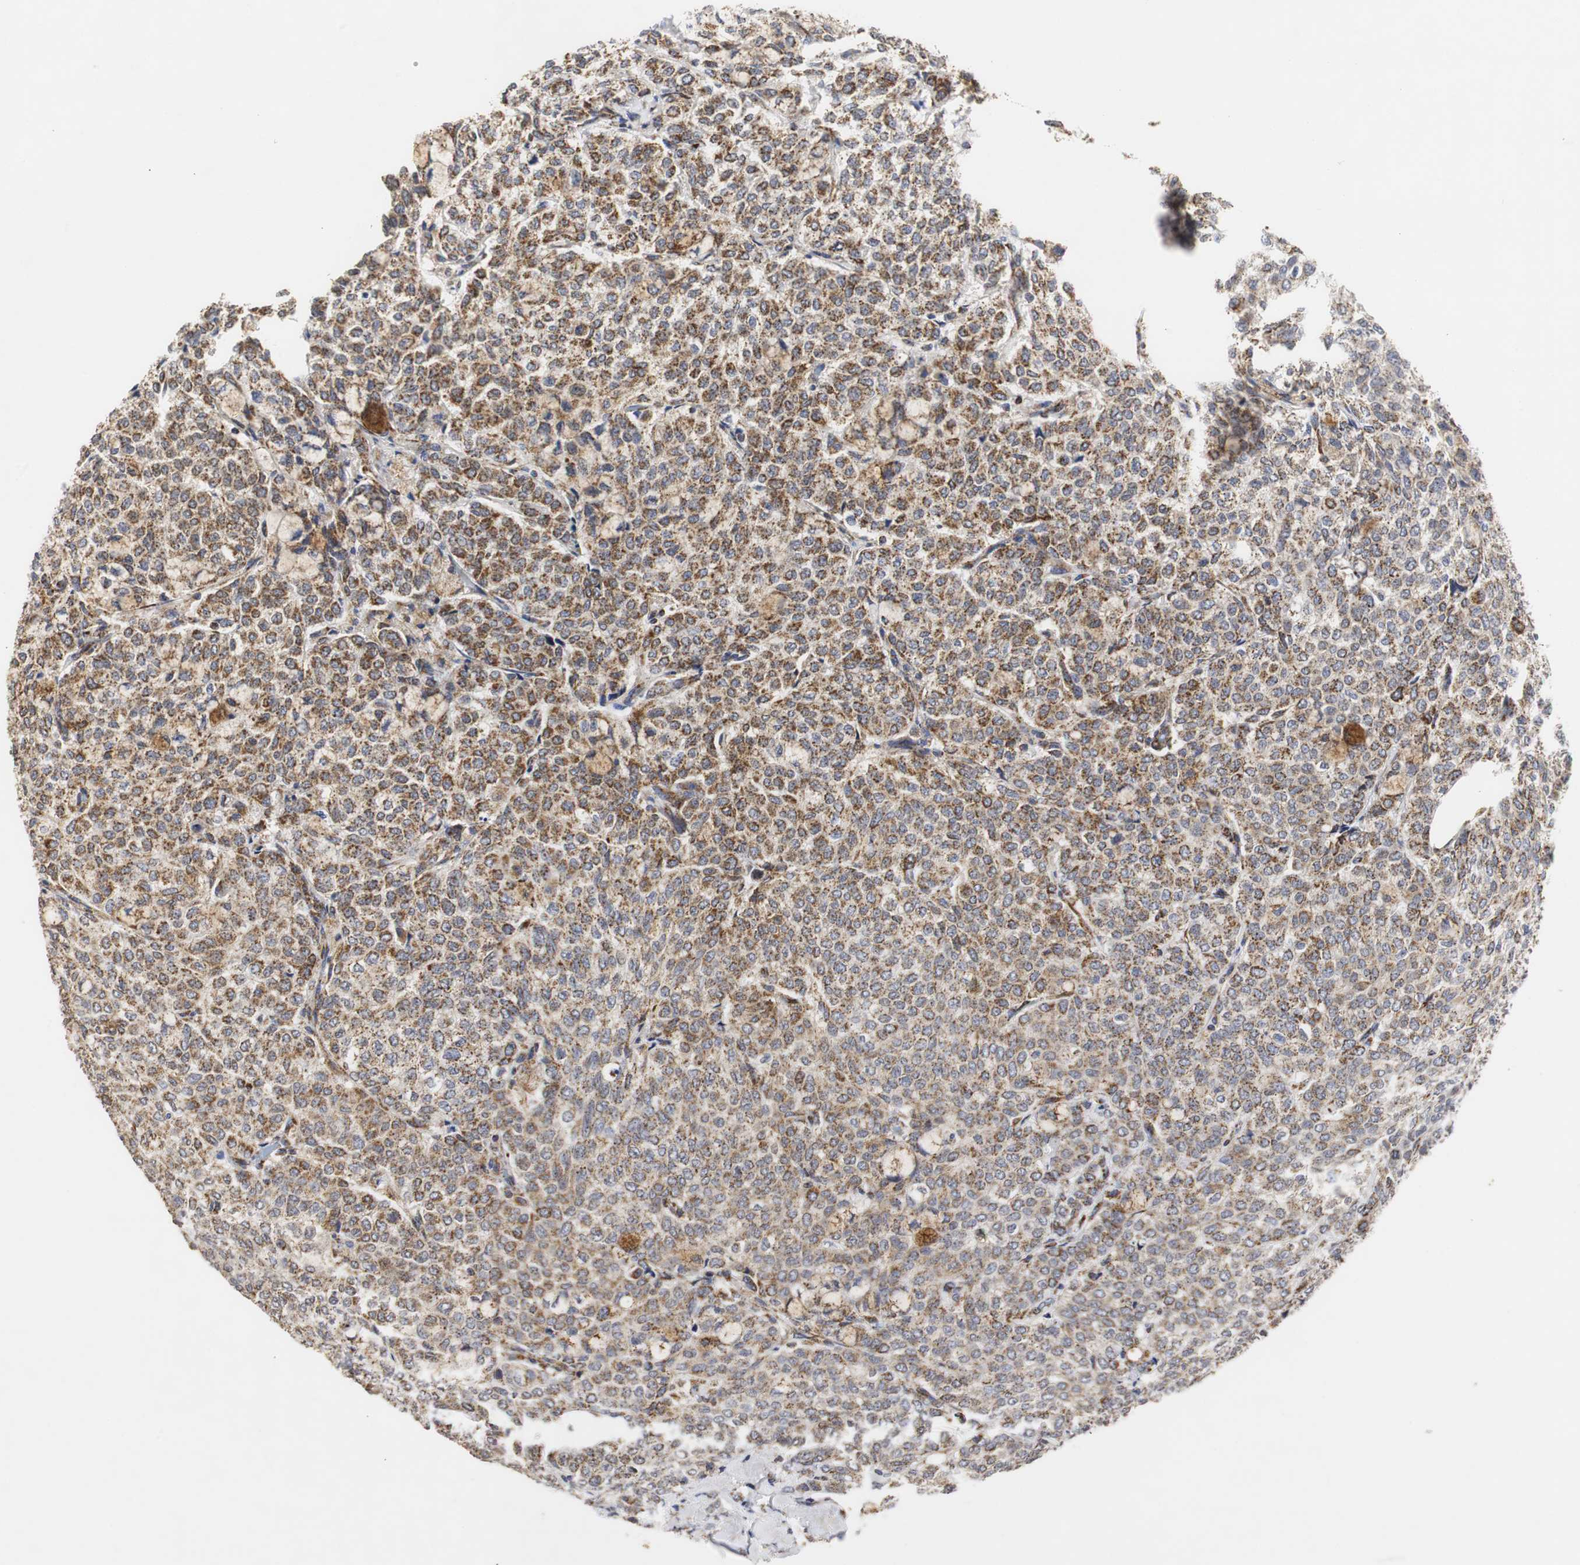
{"staining": {"intensity": "moderate", "quantity": ">75%", "location": "cytoplasmic/membranous"}, "tissue": "breast cancer", "cell_type": "Tumor cells", "image_type": "cancer", "snomed": [{"axis": "morphology", "description": "Lobular carcinoma"}, {"axis": "topography", "description": "Breast"}], "caption": "Brown immunohistochemical staining in human breast lobular carcinoma reveals moderate cytoplasmic/membranous staining in about >75% of tumor cells. (Stains: DAB in brown, nuclei in blue, Microscopy: brightfield microscopy at high magnification).", "gene": "HSD17B10", "patient": {"sex": "female", "age": 60}}